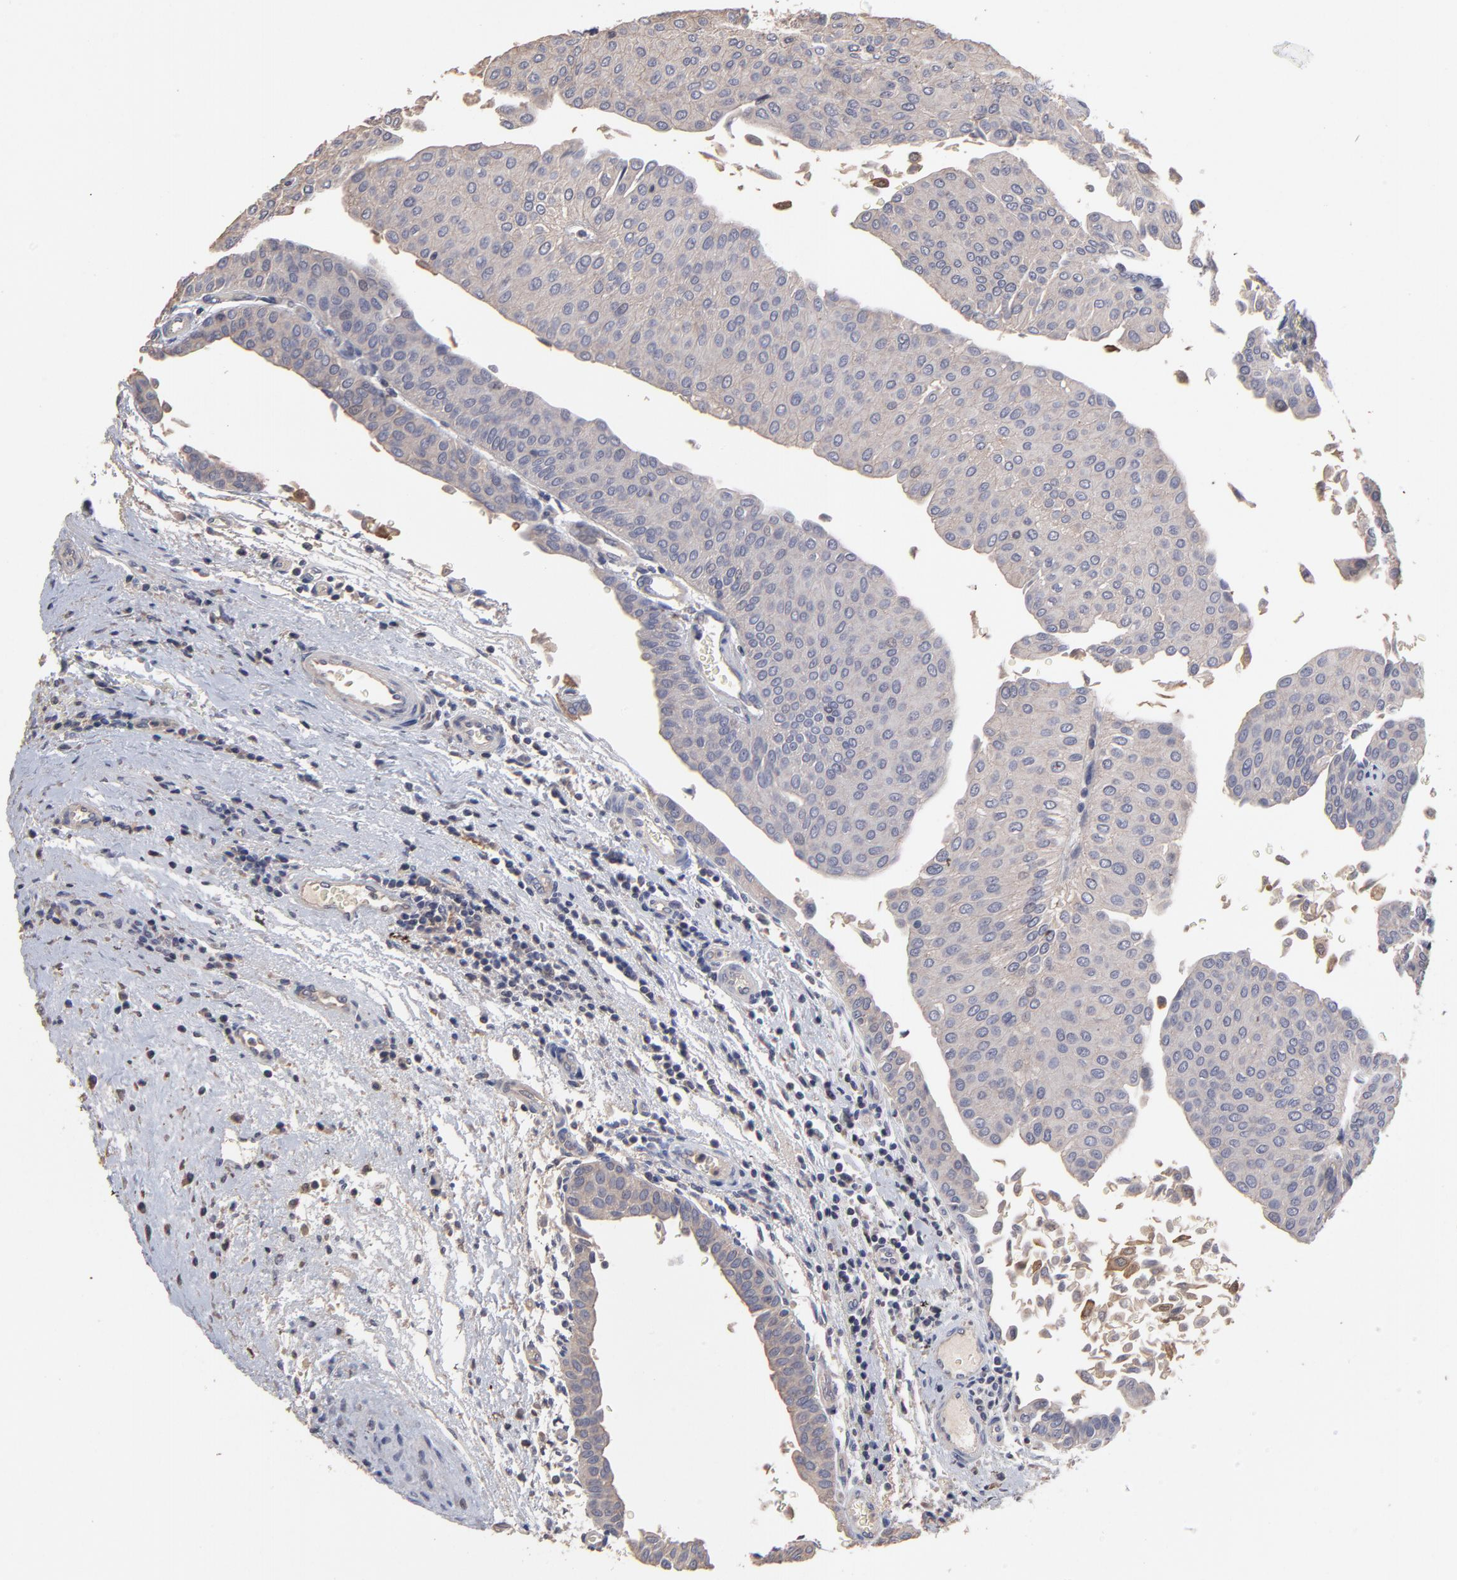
{"staining": {"intensity": "weak", "quantity": ">75%", "location": "cytoplasmic/membranous"}, "tissue": "urothelial cancer", "cell_type": "Tumor cells", "image_type": "cancer", "snomed": [{"axis": "morphology", "description": "Urothelial carcinoma, Low grade"}, {"axis": "topography", "description": "Urinary bladder"}], "caption": "There is low levels of weak cytoplasmic/membranous staining in tumor cells of urothelial carcinoma (low-grade), as demonstrated by immunohistochemical staining (brown color).", "gene": "TANGO2", "patient": {"sex": "male", "age": 64}}